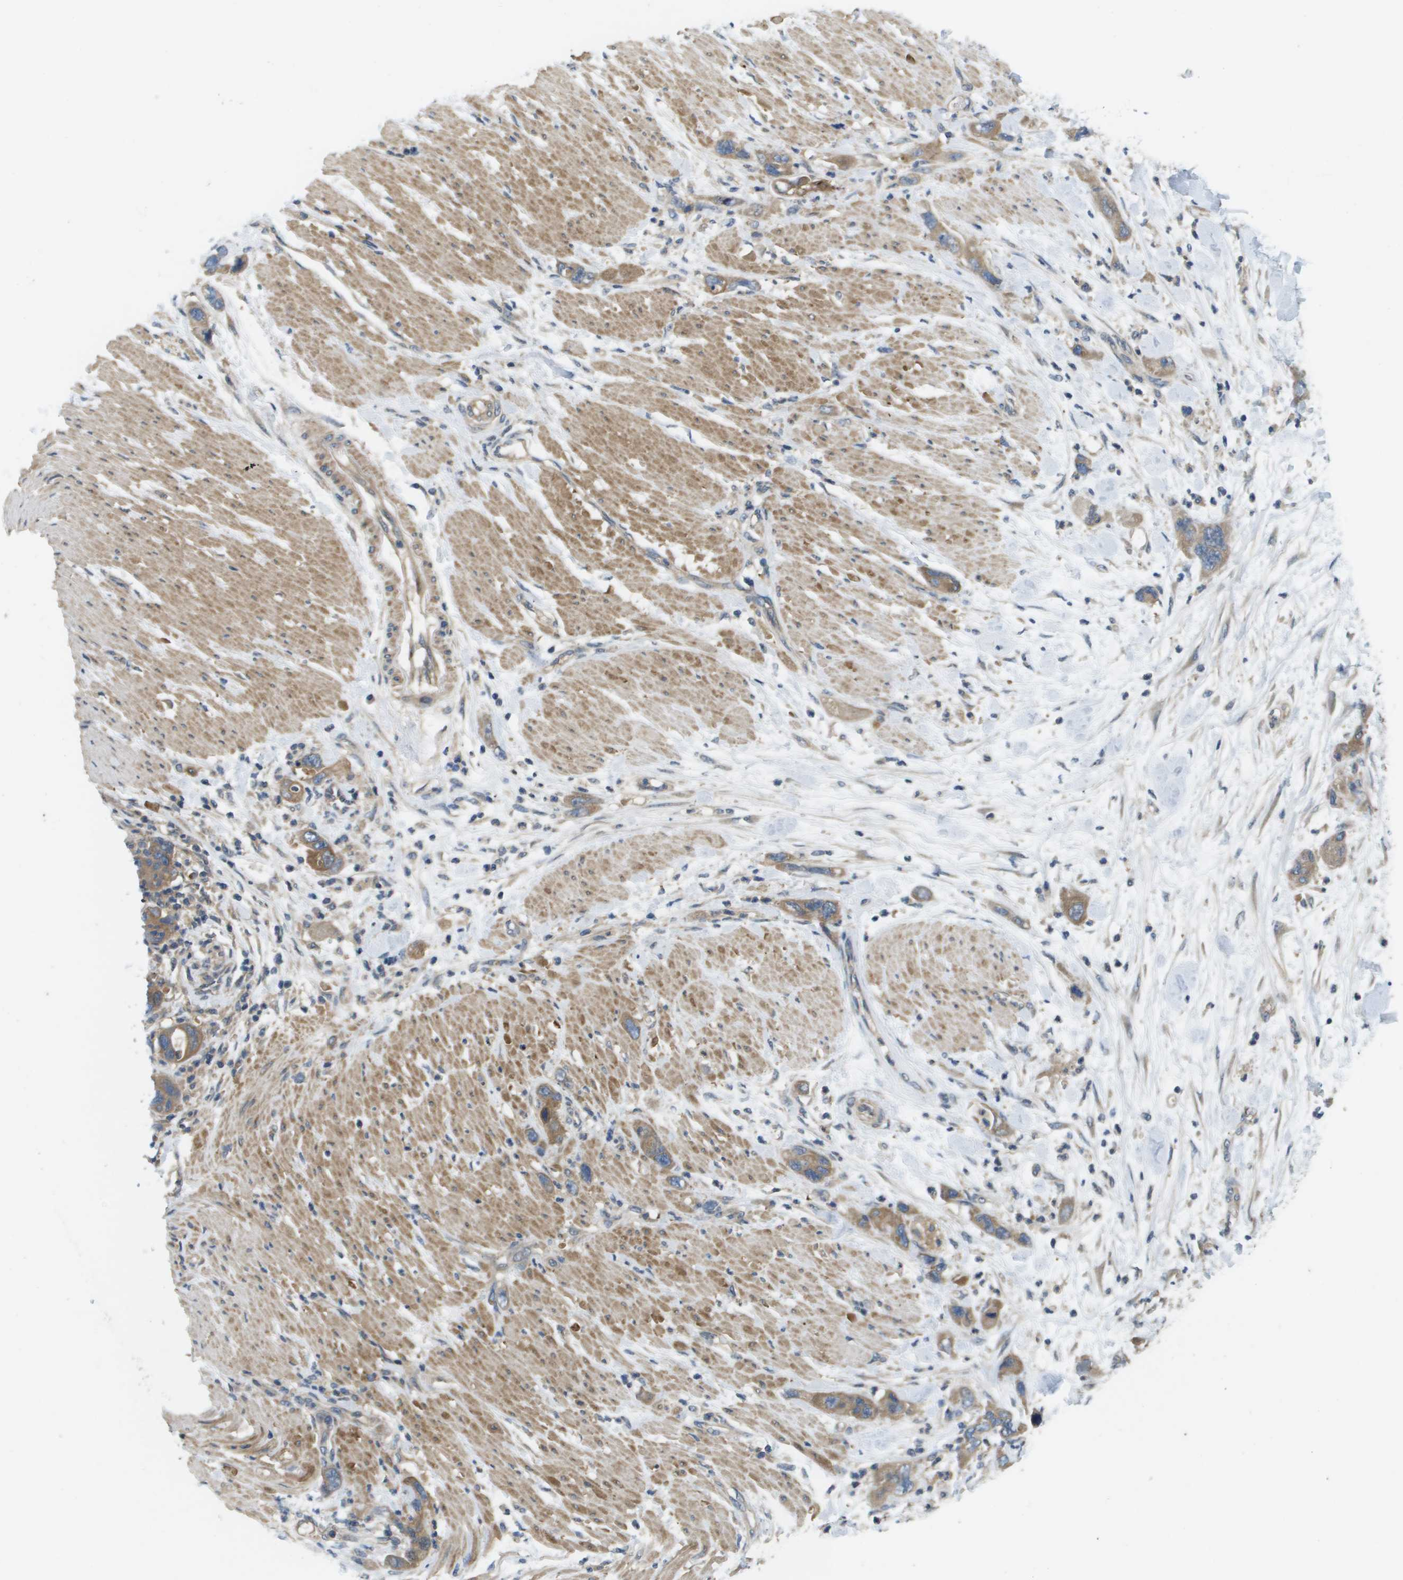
{"staining": {"intensity": "moderate", "quantity": ">75%", "location": "cytoplasmic/membranous"}, "tissue": "pancreatic cancer", "cell_type": "Tumor cells", "image_type": "cancer", "snomed": [{"axis": "morphology", "description": "Normal tissue, NOS"}, {"axis": "morphology", "description": "Adenocarcinoma, NOS"}, {"axis": "topography", "description": "Pancreas"}], "caption": "A brown stain highlights moderate cytoplasmic/membranous expression of a protein in pancreatic cancer tumor cells. (IHC, brightfield microscopy, high magnification).", "gene": "KRT23", "patient": {"sex": "female", "age": 71}}